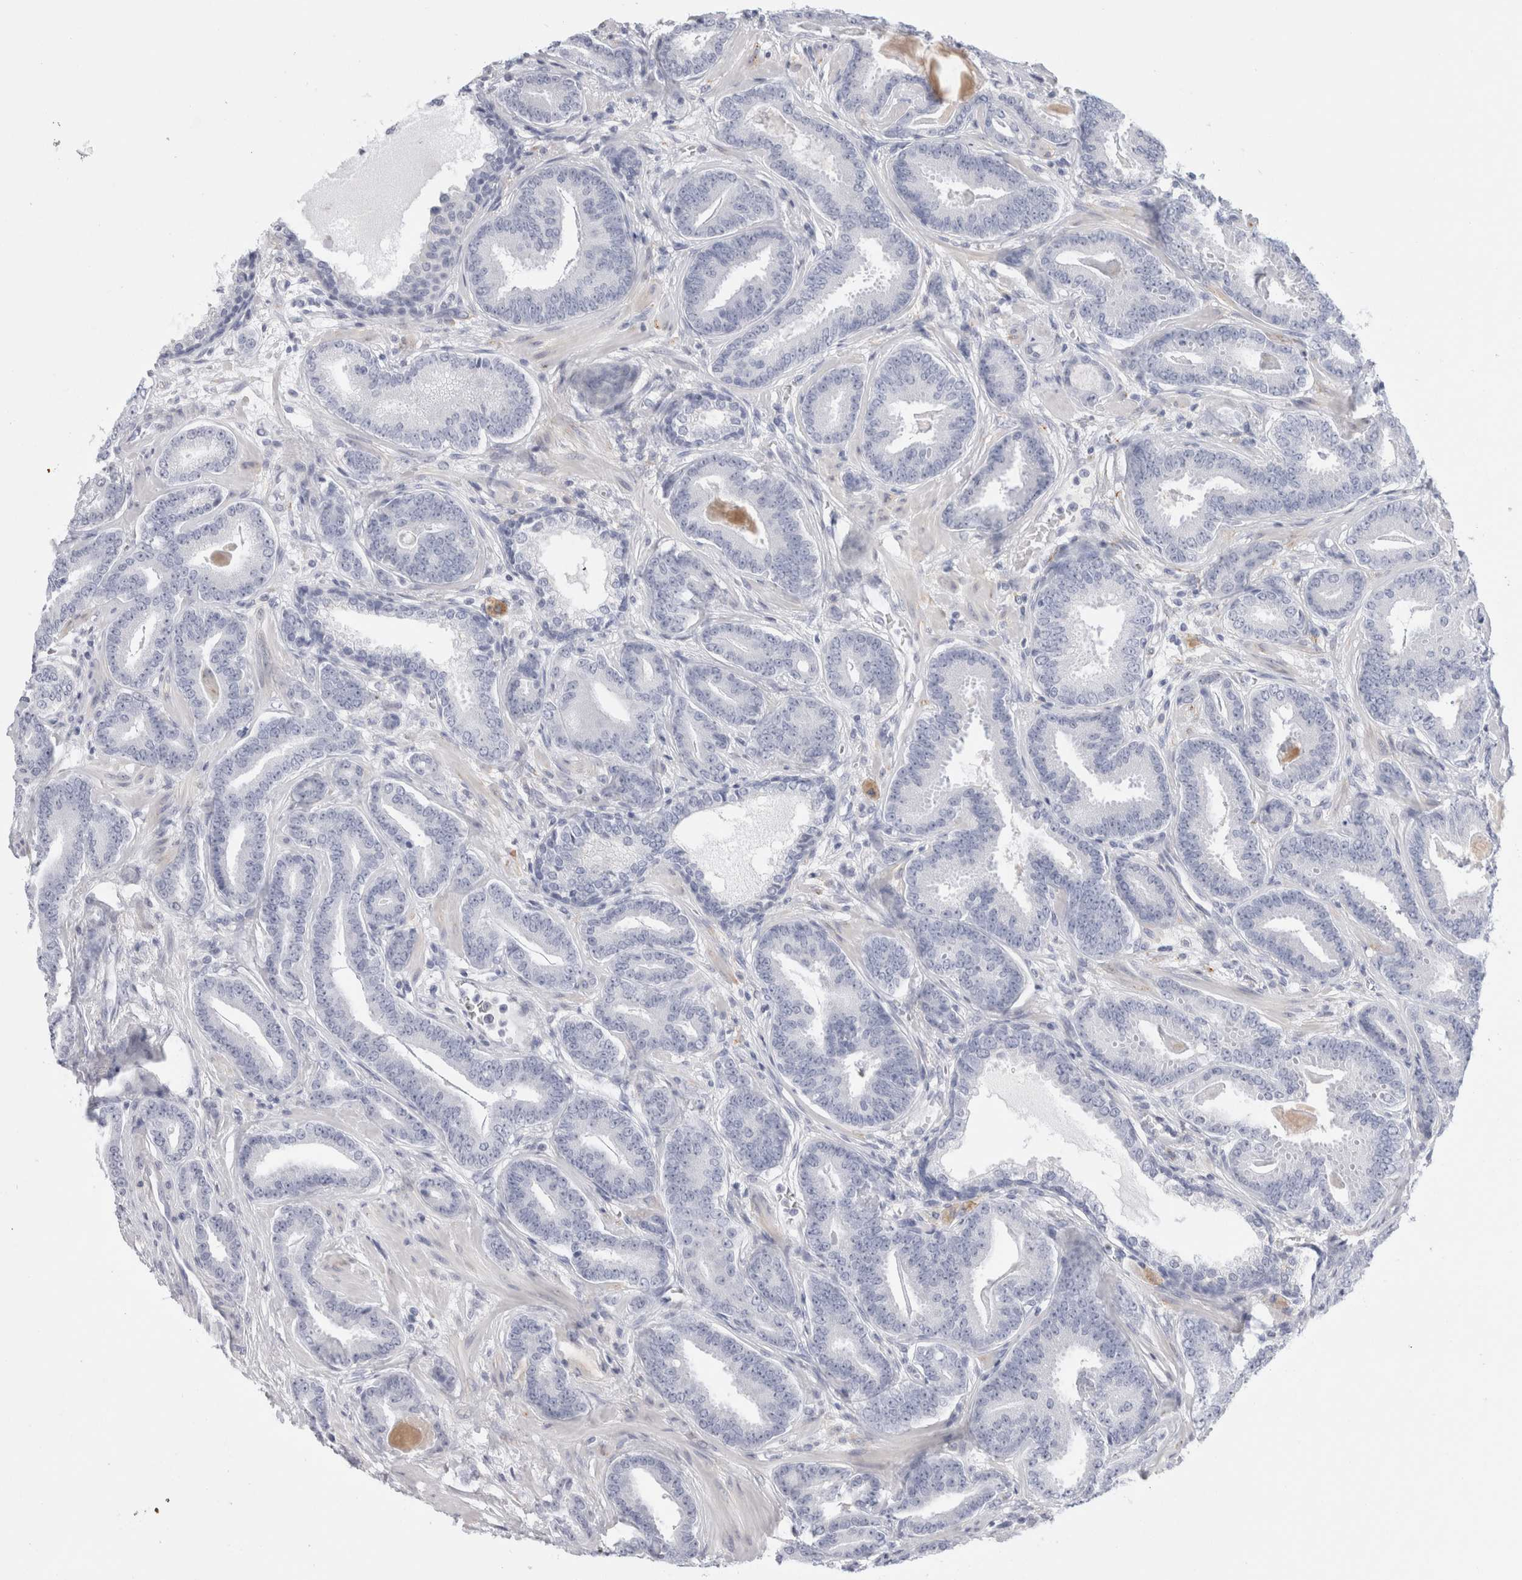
{"staining": {"intensity": "negative", "quantity": "none", "location": "none"}, "tissue": "prostate cancer", "cell_type": "Tumor cells", "image_type": "cancer", "snomed": [{"axis": "morphology", "description": "Adenocarcinoma, Low grade"}, {"axis": "topography", "description": "Prostate"}], "caption": "High magnification brightfield microscopy of prostate cancer (adenocarcinoma (low-grade)) stained with DAB (3,3'-diaminobenzidine) (brown) and counterstained with hematoxylin (blue): tumor cells show no significant expression. (DAB immunohistochemistry (IHC), high magnification).", "gene": "MUC15", "patient": {"sex": "male", "age": 62}}